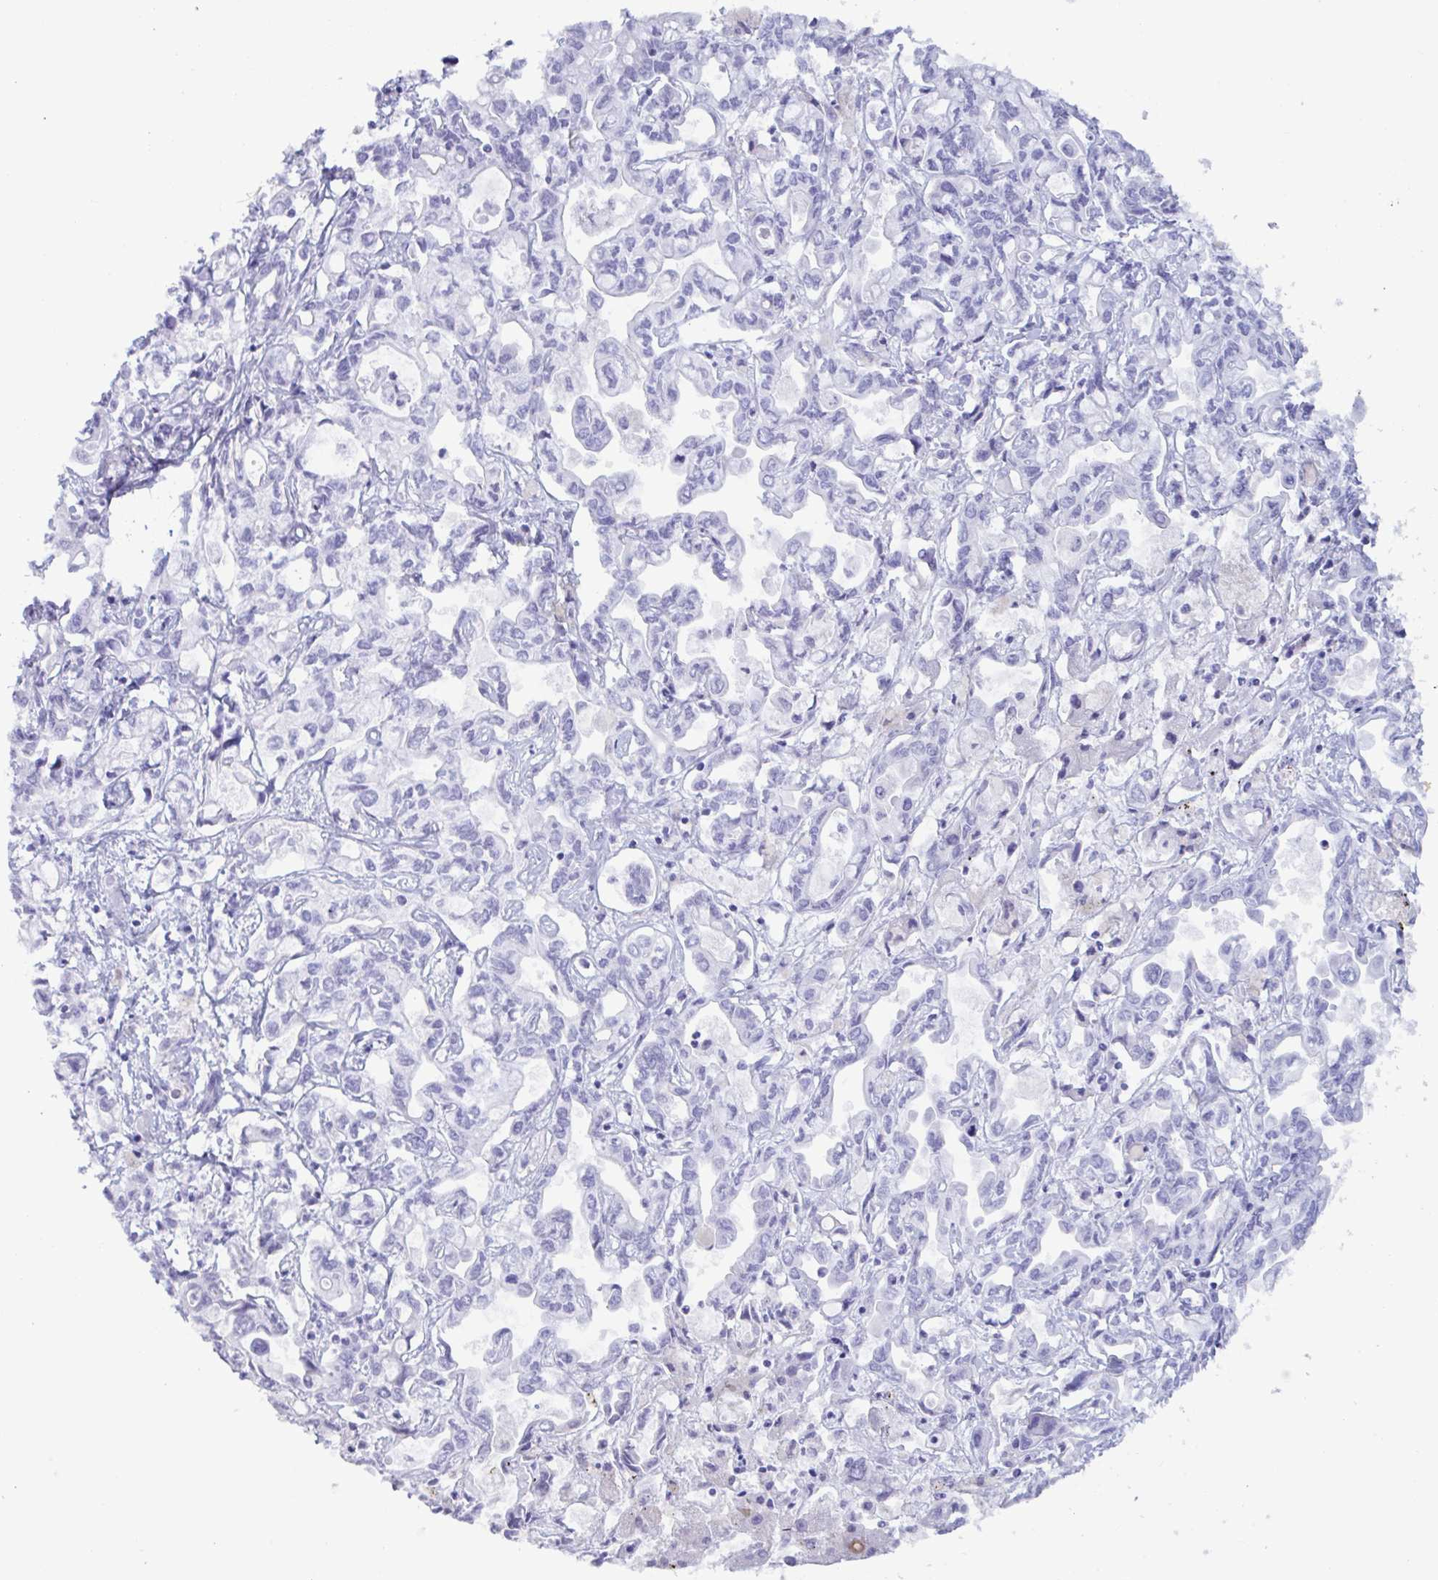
{"staining": {"intensity": "negative", "quantity": "none", "location": "none"}, "tissue": "liver cancer", "cell_type": "Tumor cells", "image_type": "cancer", "snomed": [{"axis": "morphology", "description": "Cholangiocarcinoma"}, {"axis": "topography", "description": "Liver"}], "caption": "Immunohistochemical staining of human liver cancer shows no significant expression in tumor cells.", "gene": "MRGPRG", "patient": {"sex": "female", "age": 64}}